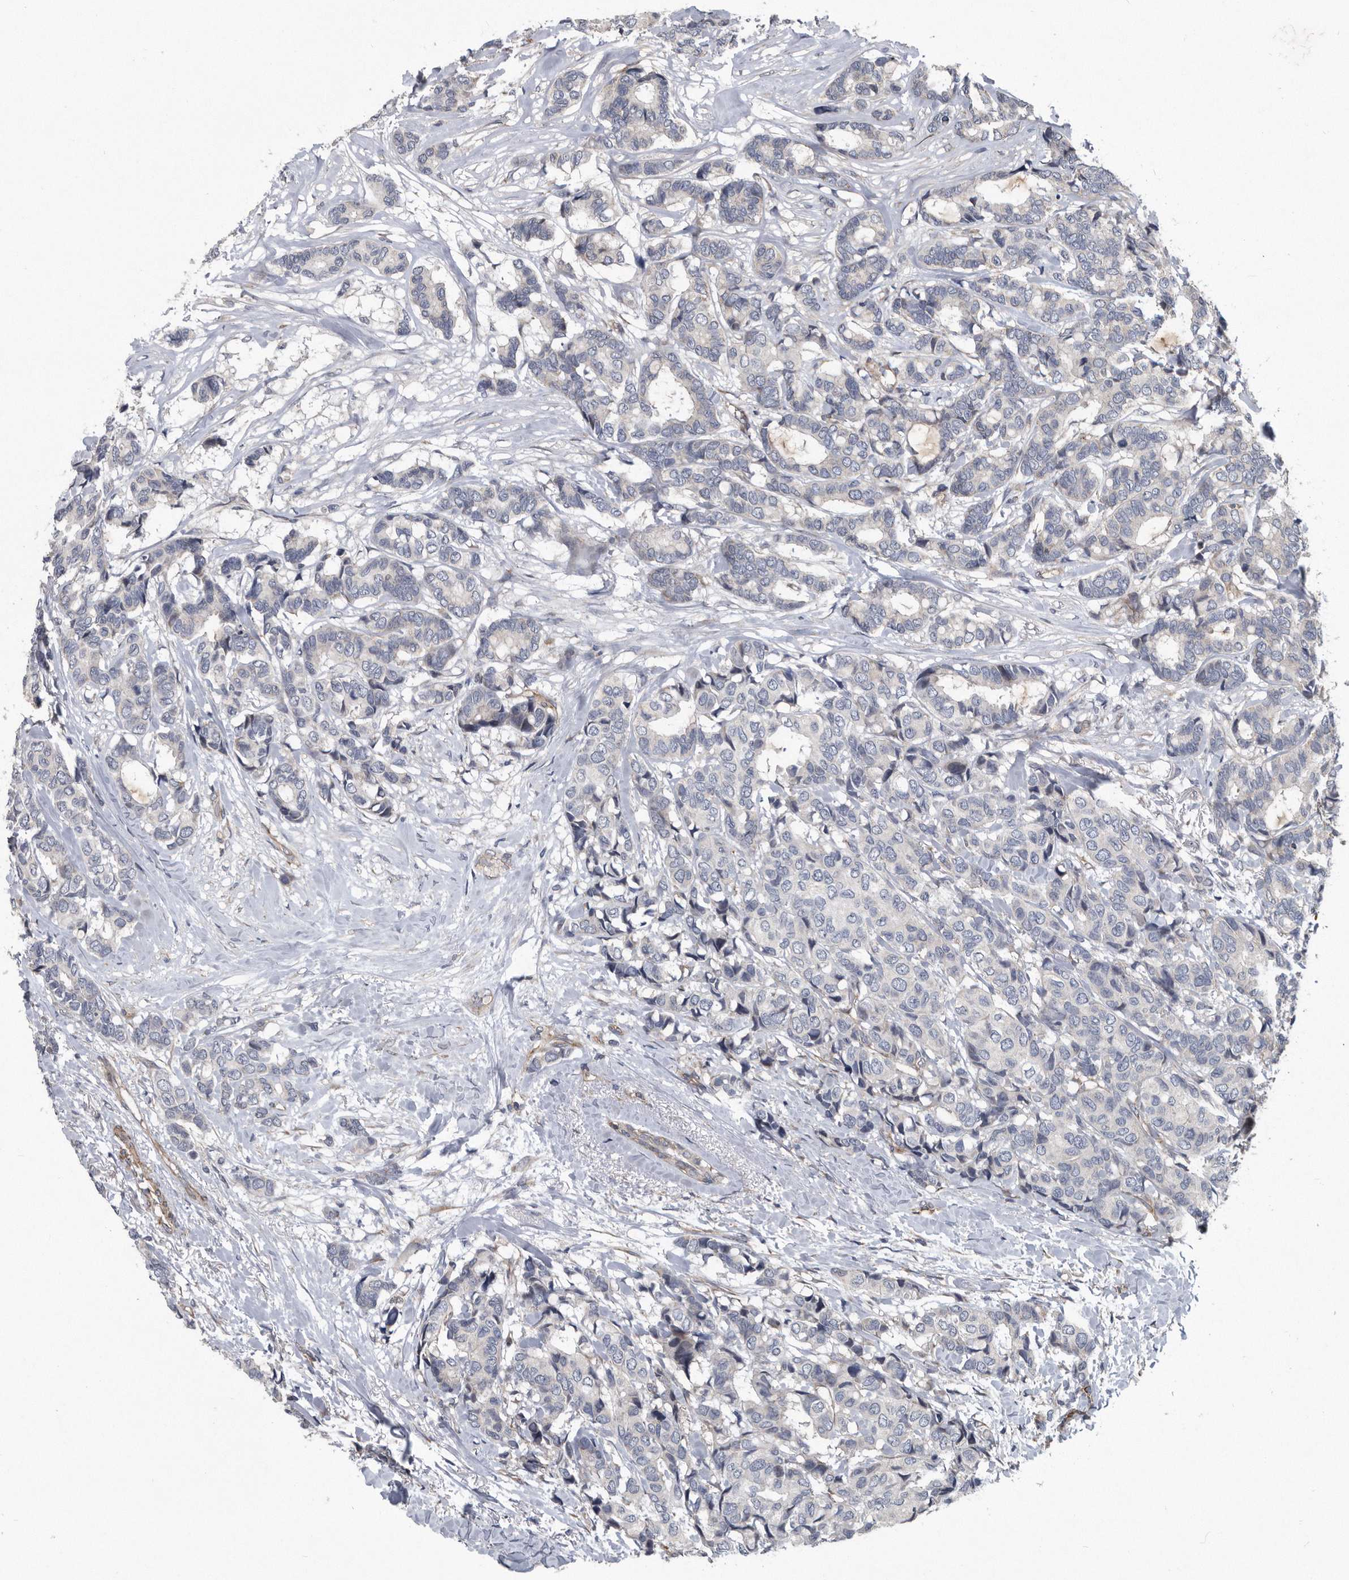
{"staining": {"intensity": "negative", "quantity": "none", "location": "none"}, "tissue": "breast cancer", "cell_type": "Tumor cells", "image_type": "cancer", "snomed": [{"axis": "morphology", "description": "Duct carcinoma"}, {"axis": "topography", "description": "Breast"}], "caption": "Immunohistochemical staining of human breast cancer demonstrates no significant staining in tumor cells.", "gene": "ARMCX1", "patient": {"sex": "female", "age": 87}}